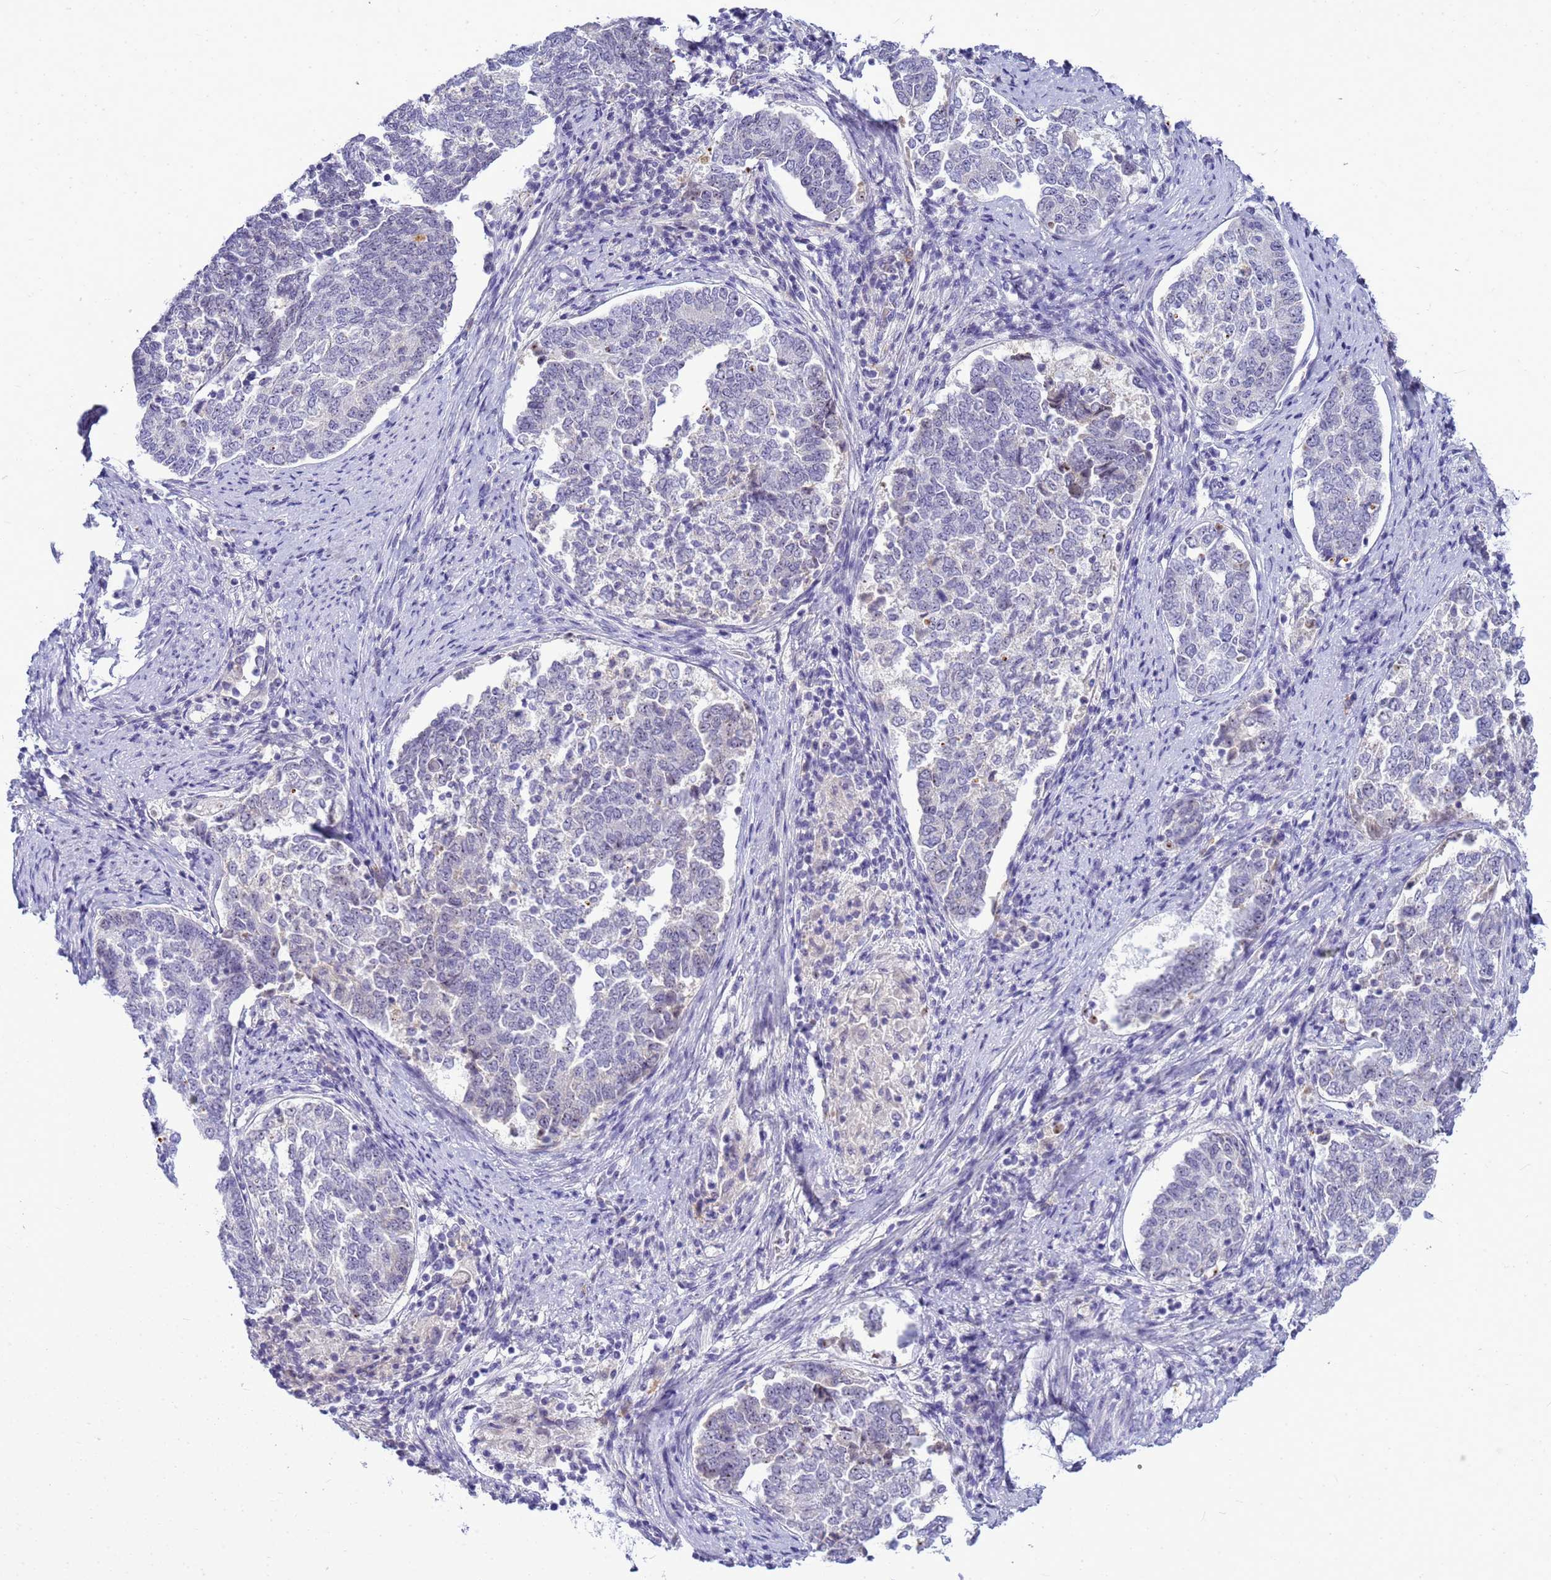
{"staining": {"intensity": "negative", "quantity": "none", "location": "none"}, "tissue": "endometrial cancer", "cell_type": "Tumor cells", "image_type": "cancer", "snomed": [{"axis": "morphology", "description": "Adenocarcinoma, NOS"}, {"axis": "topography", "description": "Endometrium"}], "caption": "This histopathology image is of endometrial cancer stained with immunohistochemistry to label a protein in brown with the nuclei are counter-stained blue. There is no expression in tumor cells. (DAB (3,3'-diaminobenzidine) immunohistochemistry (IHC) visualized using brightfield microscopy, high magnification).", "gene": "DMRTC2", "patient": {"sex": "female", "age": 80}}